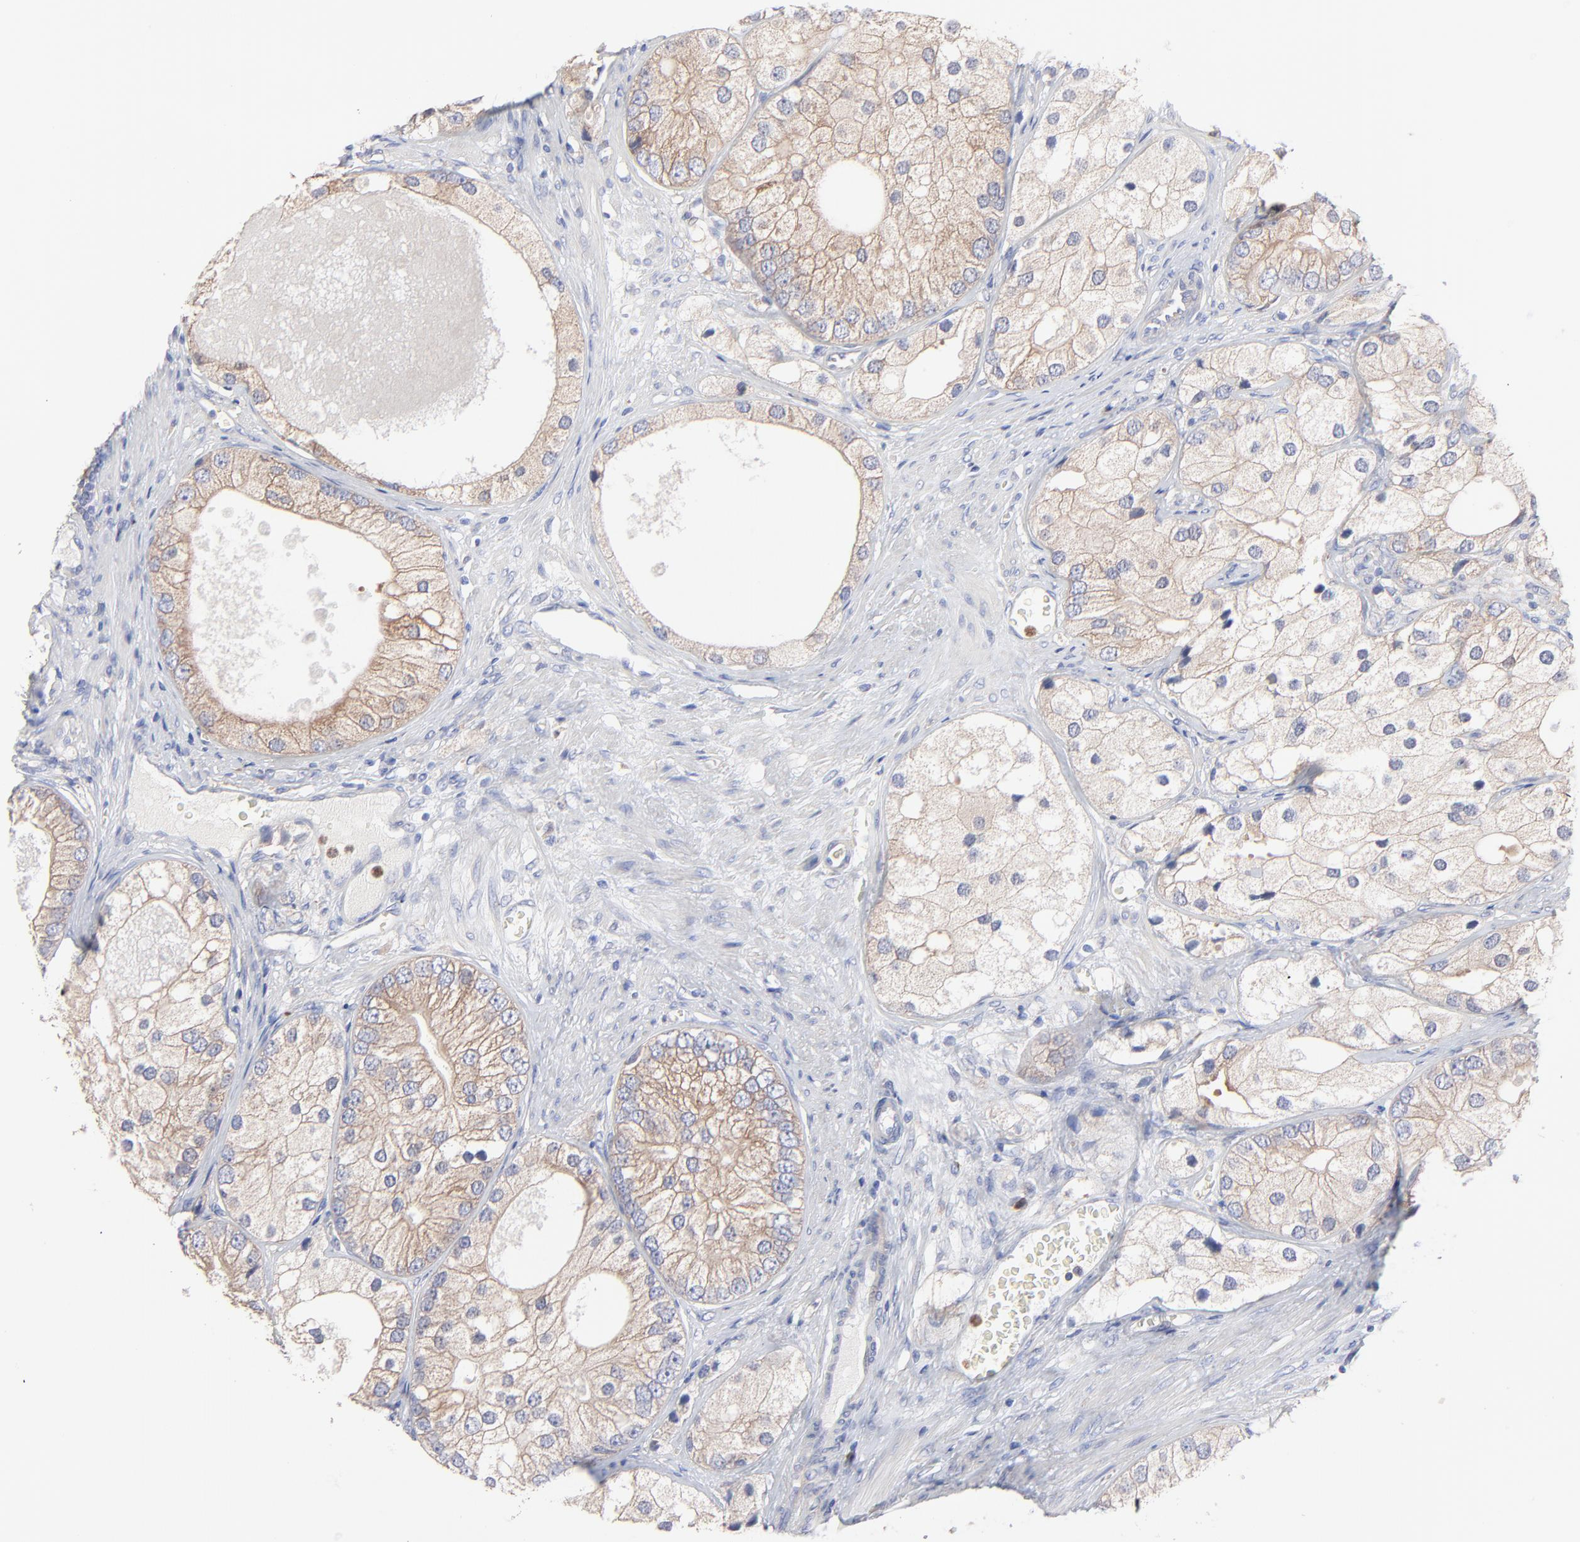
{"staining": {"intensity": "moderate", "quantity": ">75%", "location": "cytoplasmic/membranous"}, "tissue": "prostate cancer", "cell_type": "Tumor cells", "image_type": "cancer", "snomed": [{"axis": "morphology", "description": "Adenocarcinoma, Low grade"}, {"axis": "topography", "description": "Prostate"}], "caption": "Moderate cytoplasmic/membranous protein positivity is appreciated in approximately >75% of tumor cells in prostate cancer (adenocarcinoma (low-grade)).", "gene": "PPFIBP2", "patient": {"sex": "male", "age": 69}}